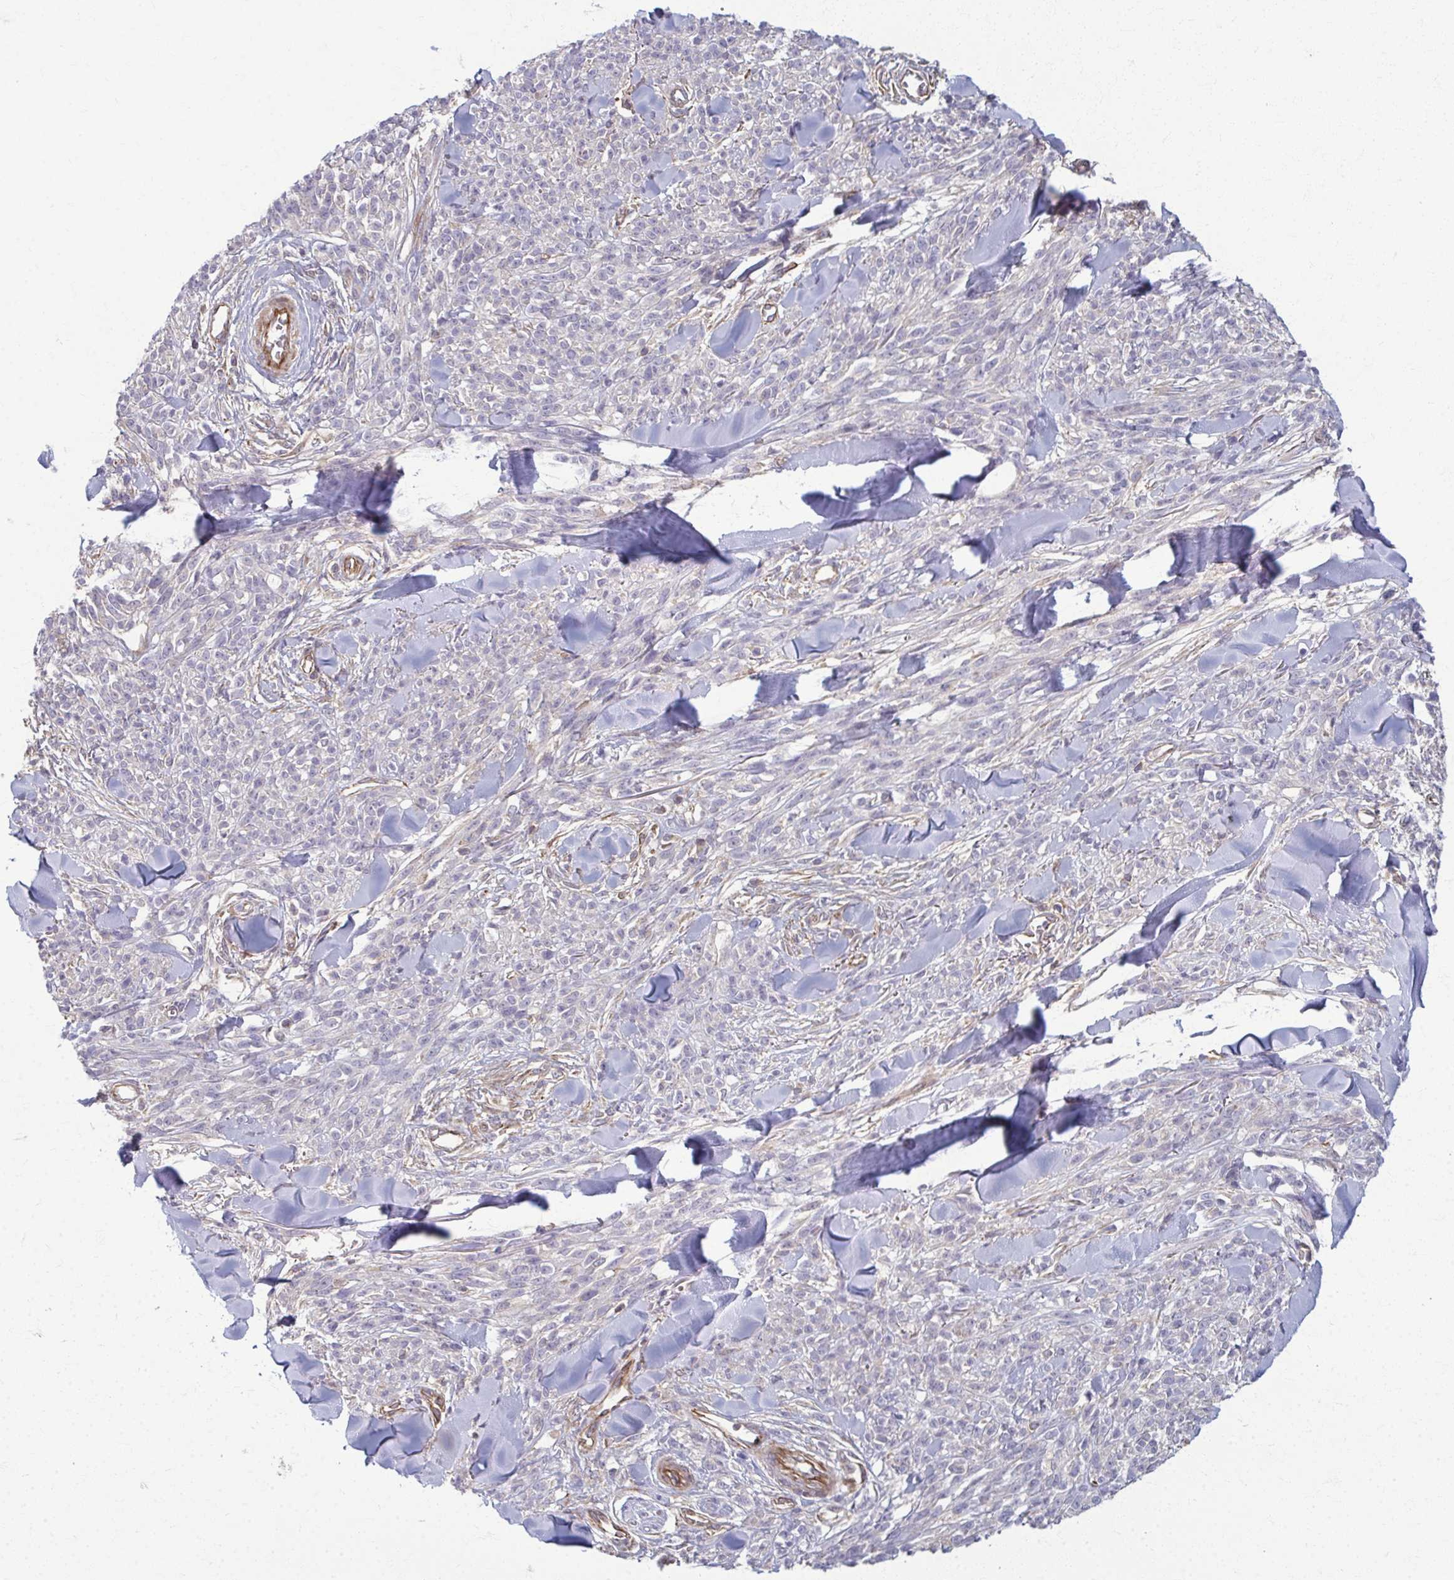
{"staining": {"intensity": "negative", "quantity": "none", "location": "none"}, "tissue": "melanoma", "cell_type": "Tumor cells", "image_type": "cancer", "snomed": [{"axis": "morphology", "description": "Malignant melanoma, NOS"}, {"axis": "topography", "description": "Skin"}, {"axis": "topography", "description": "Skin of trunk"}], "caption": "Immunohistochemistry of malignant melanoma exhibits no expression in tumor cells.", "gene": "EID2B", "patient": {"sex": "male", "age": 74}}